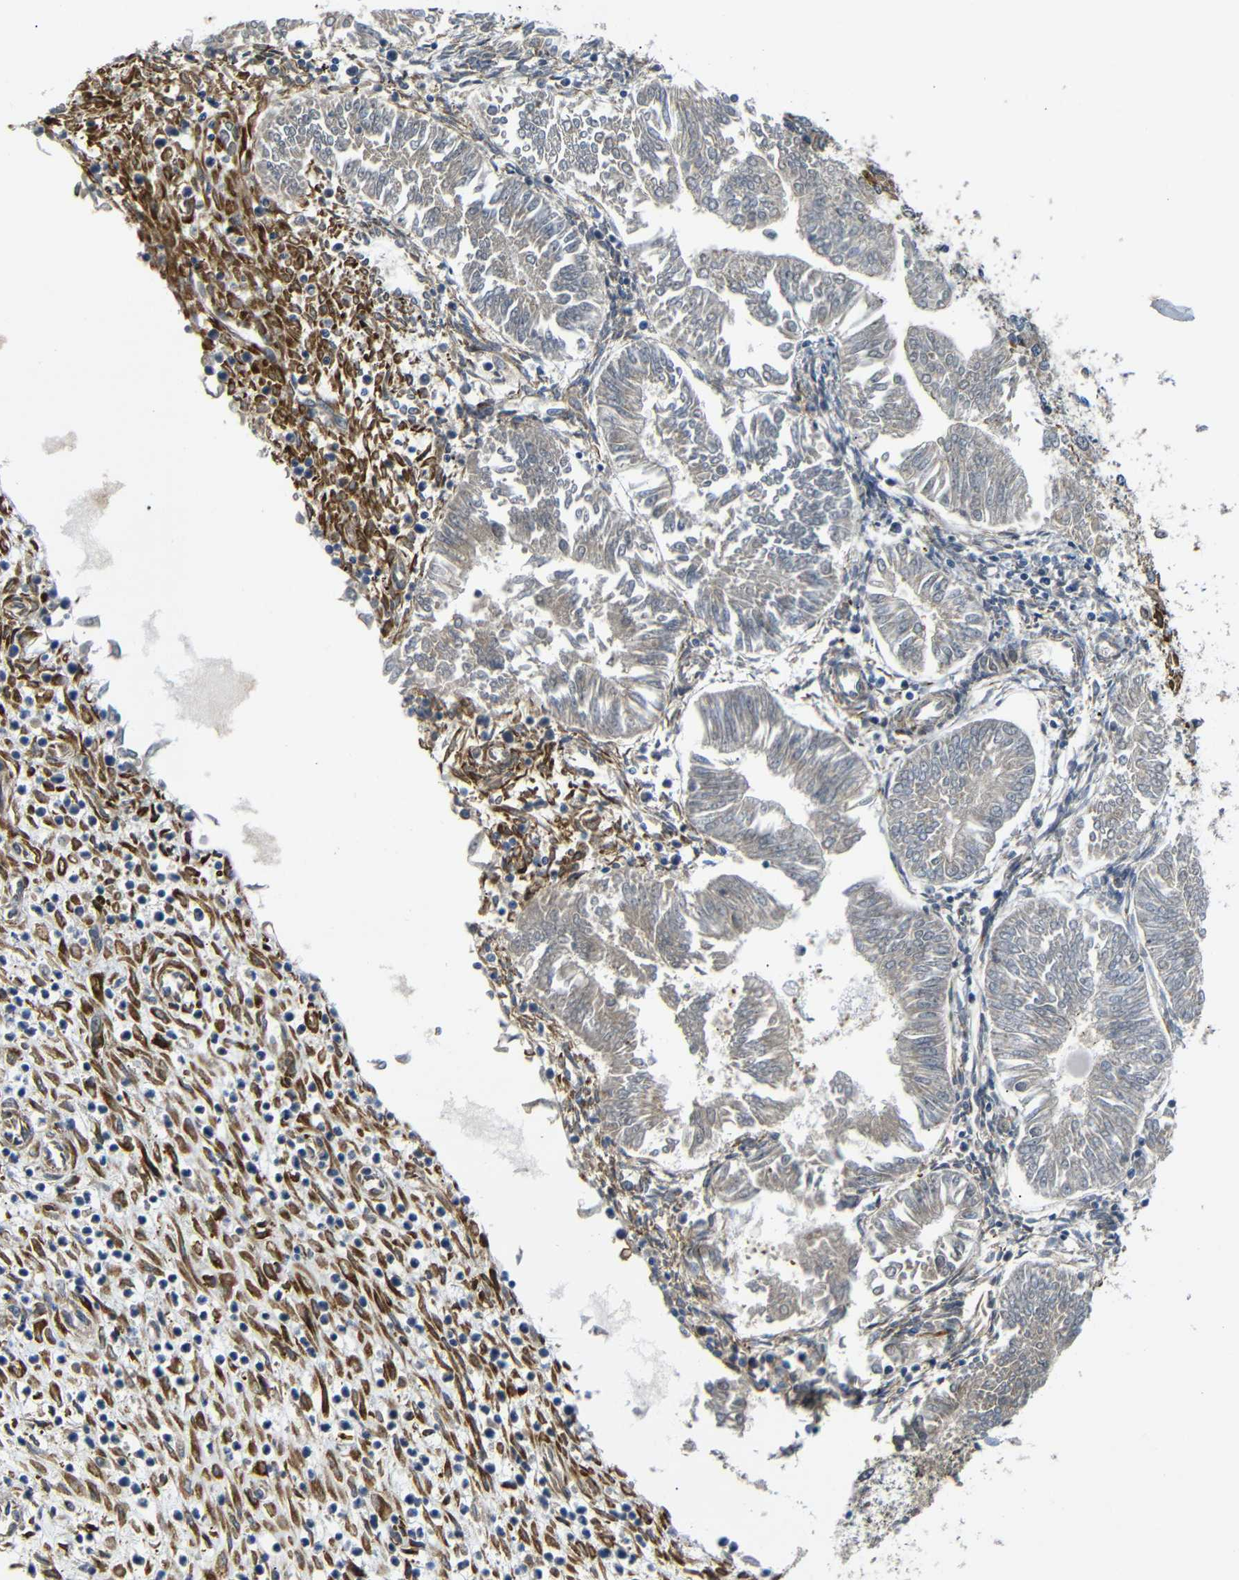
{"staining": {"intensity": "weak", "quantity": ">75%", "location": "cytoplasmic/membranous"}, "tissue": "endometrial cancer", "cell_type": "Tumor cells", "image_type": "cancer", "snomed": [{"axis": "morphology", "description": "Adenocarcinoma, NOS"}, {"axis": "topography", "description": "Endometrium"}], "caption": "Protein expression analysis of human adenocarcinoma (endometrial) reveals weak cytoplasmic/membranous positivity in approximately >75% of tumor cells.", "gene": "P3H2", "patient": {"sex": "female", "age": 53}}